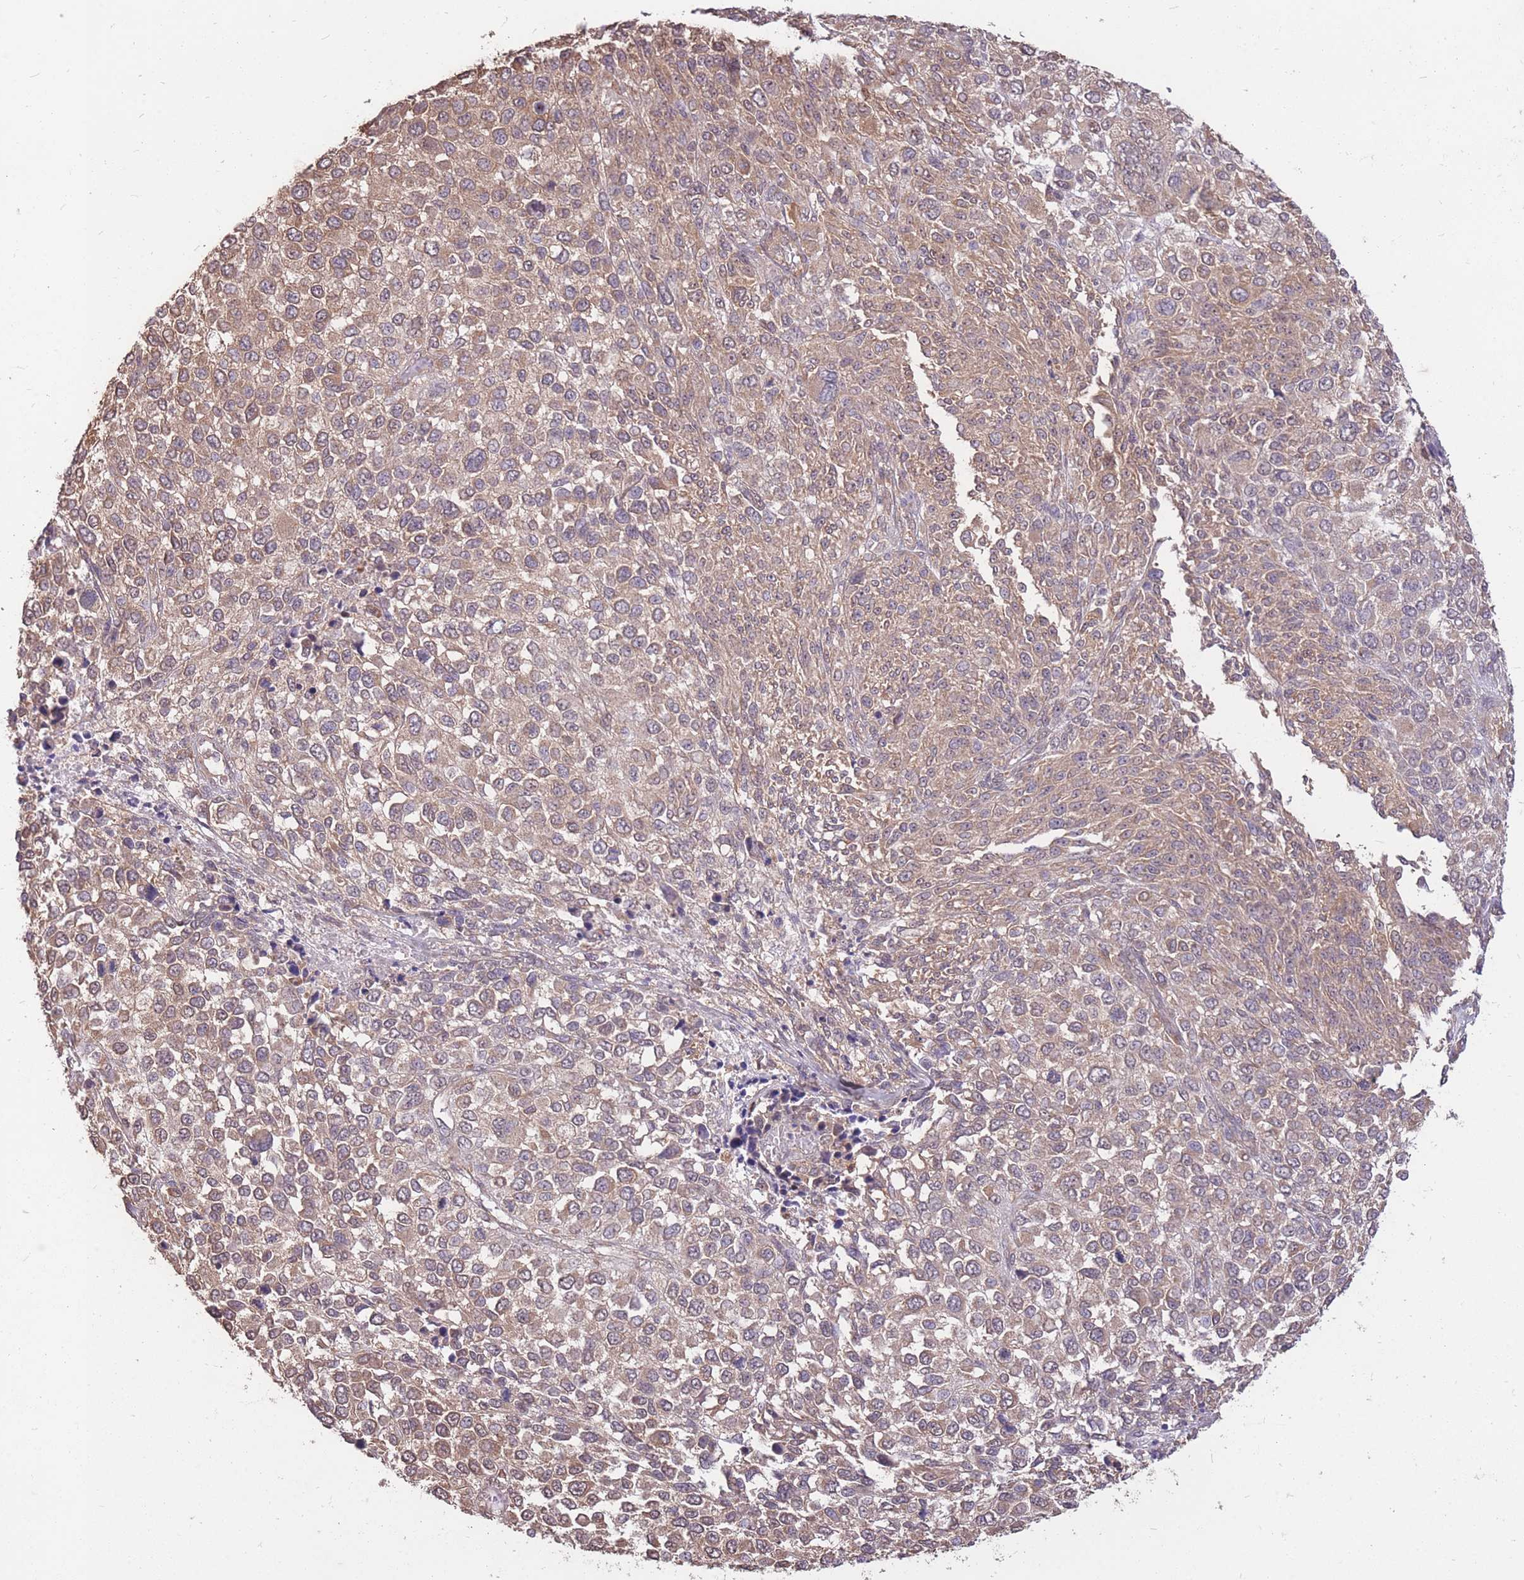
{"staining": {"intensity": "weak", "quantity": ">75%", "location": "cytoplasmic/membranous"}, "tissue": "melanoma", "cell_type": "Tumor cells", "image_type": "cancer", "snomed": [{"axis": "morphology", "description": "Malignant melanoma, NOS"}, {"axis": "topography", "description": "Skin of trunk"}], "caption": "Human melanoma stained with a protein marker demonstrates weak staining in tumor cells.", "gene": "DYNC1LI2", "patient": {"sex": "male", "age": 71}}